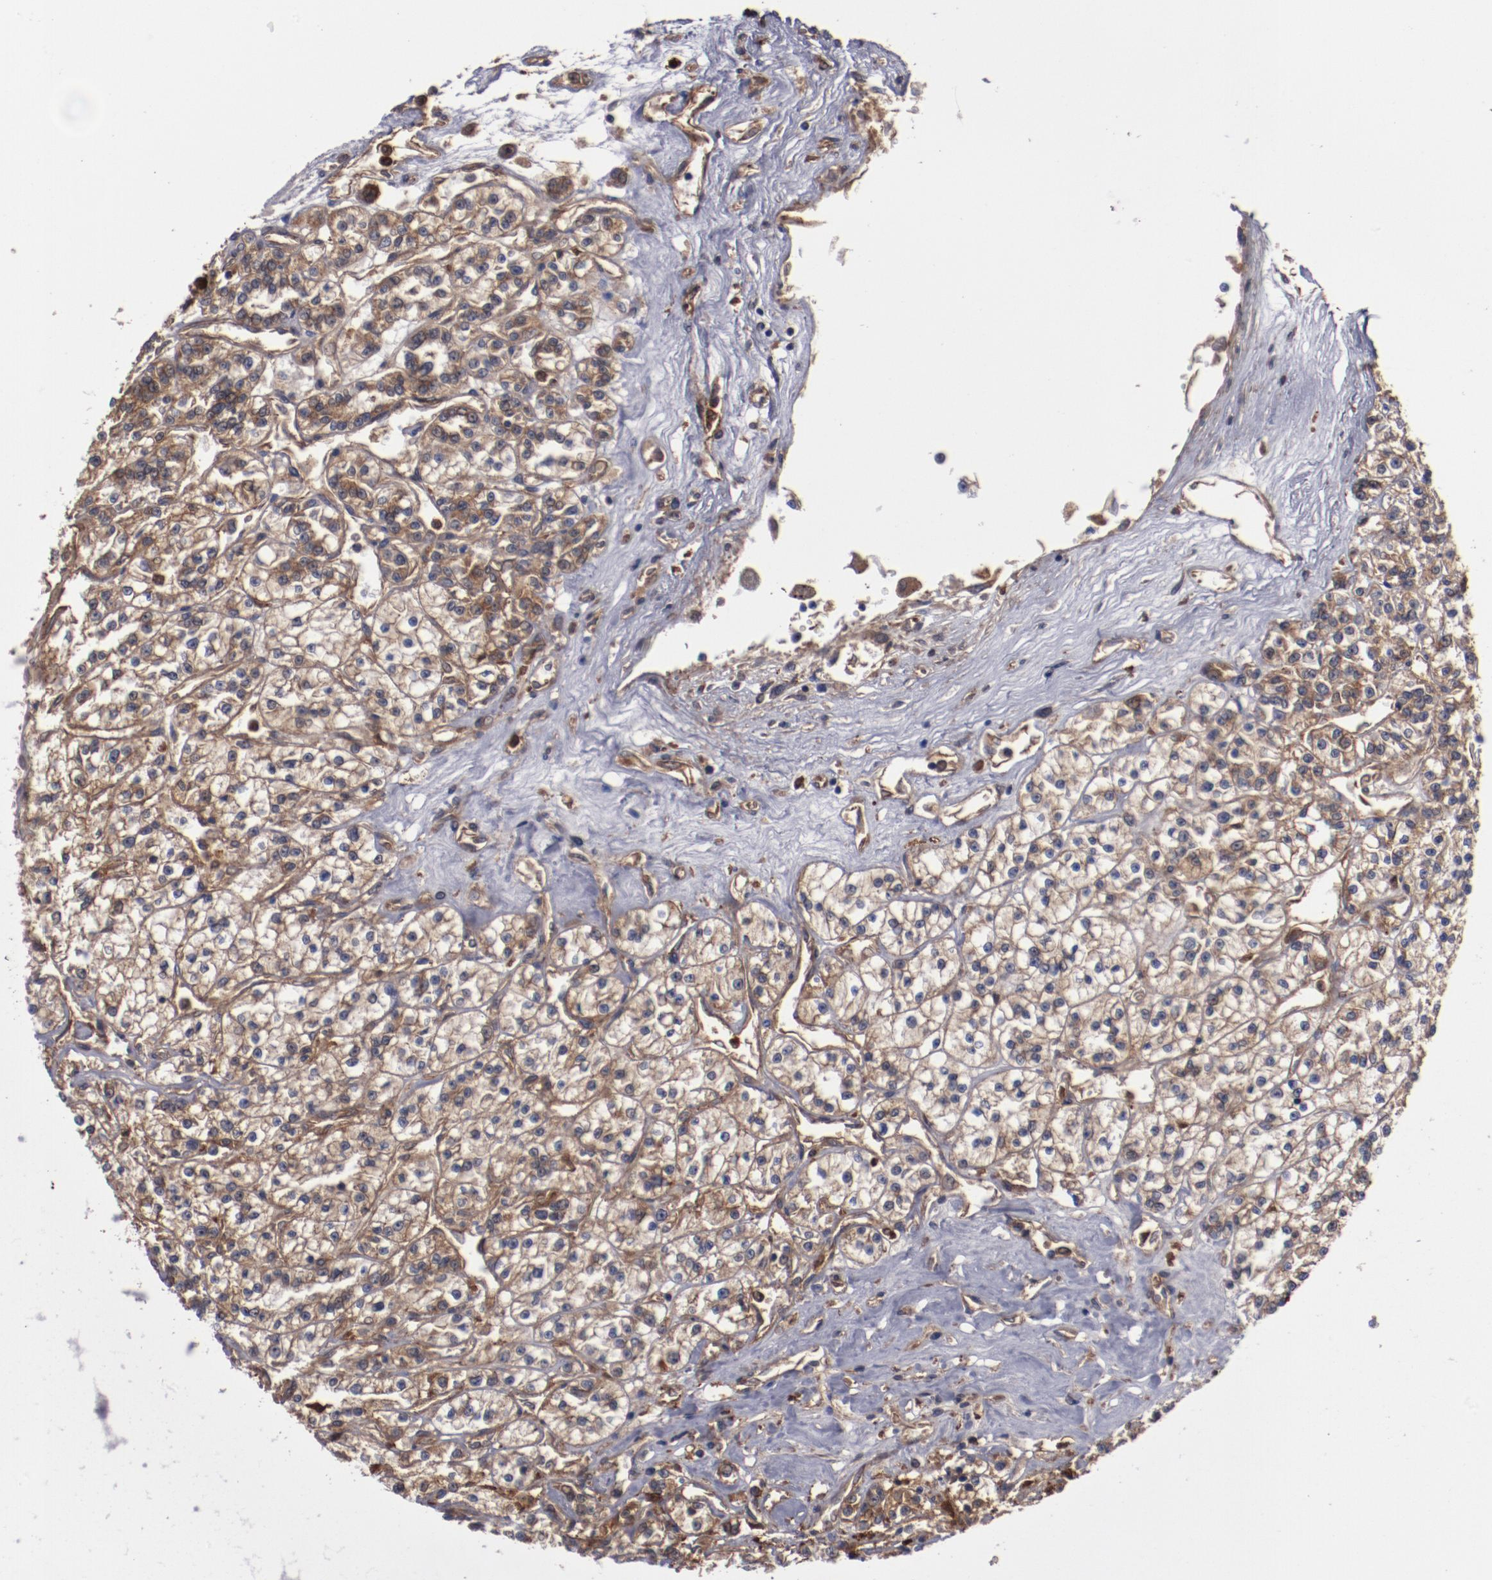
{"staining": {"intensity": "moderate", "quantity": "25%-75%", "location": "cytoplasmic/membranous"}, "tissue": "renal cancer", "cell_type": "Tumor cells", "image_type": "cancer", "snomed": [{"axis": "morphology", "description": "Adenocarcinoma, NOS"}, {"axis": "topography", "description": "Kidney"}], "caption": "This is a photomicrograph of immunohistochemistry staining of renal cancer, which shows moderate staining in the cytoplasmic/membranous of tumor cells.", "gene": "DNAAF2", "patient": {"sex": "female", "age": 76}}